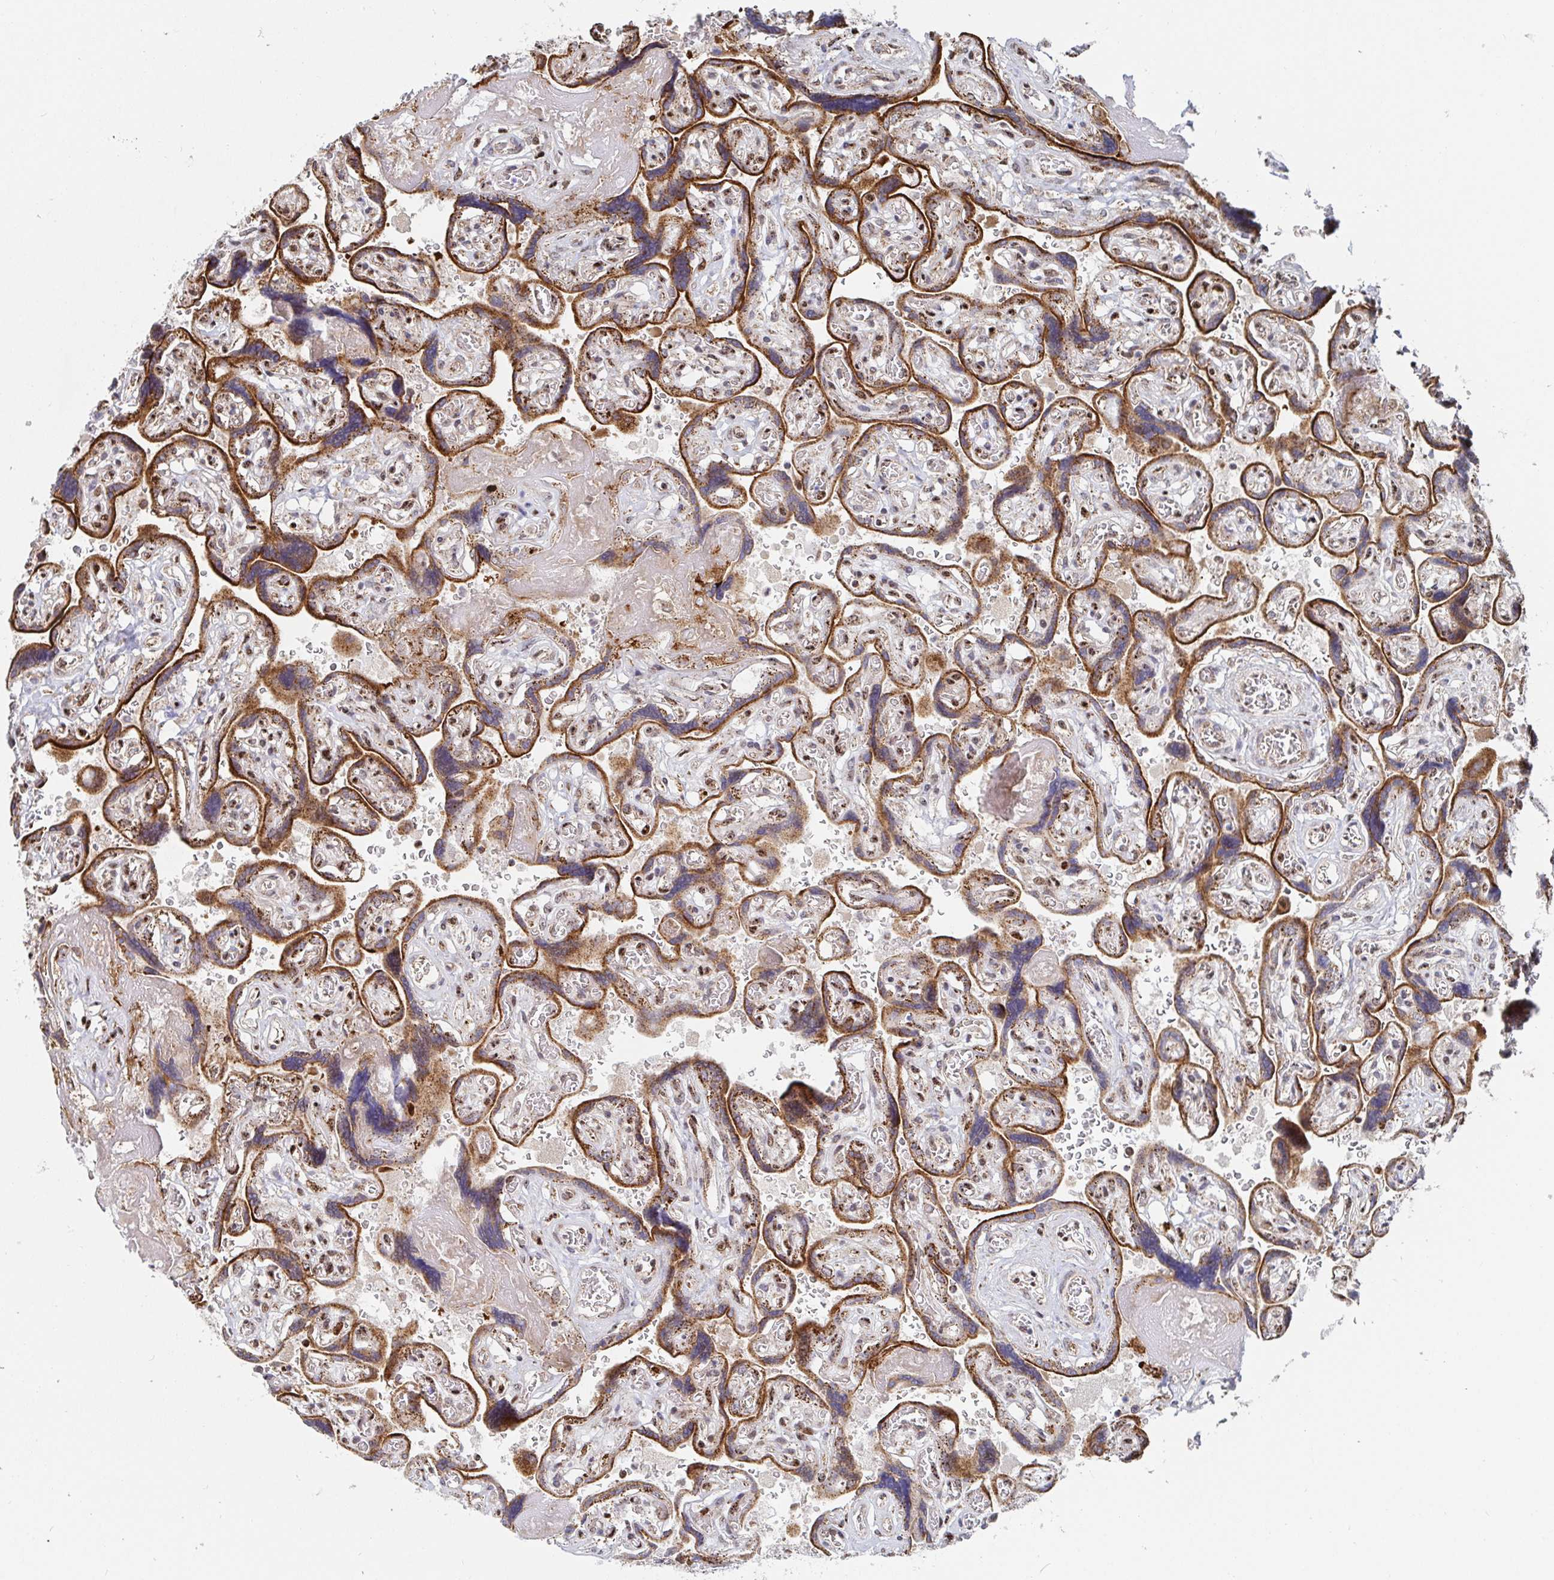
{"staining": {"intensity": "weak", "quantity": ">75%", "location": "cytoplasmic/membranous"}, "tissue": "placenta", "cell_type": "Decidual cells", "image_type": "normal", "snomed": [{"axis": "morphology", "description": "Normal tissue, NOS"}, {"axis": "topography", "description": "Placenta"}], "caption": "This is a micrograph of IHC staining of benign placenta, which shows weak staining in the cytoplasmic/membranous of decidual cells.", "gene": "STARD8", "patient": {"sex": "female", "age": 32}}